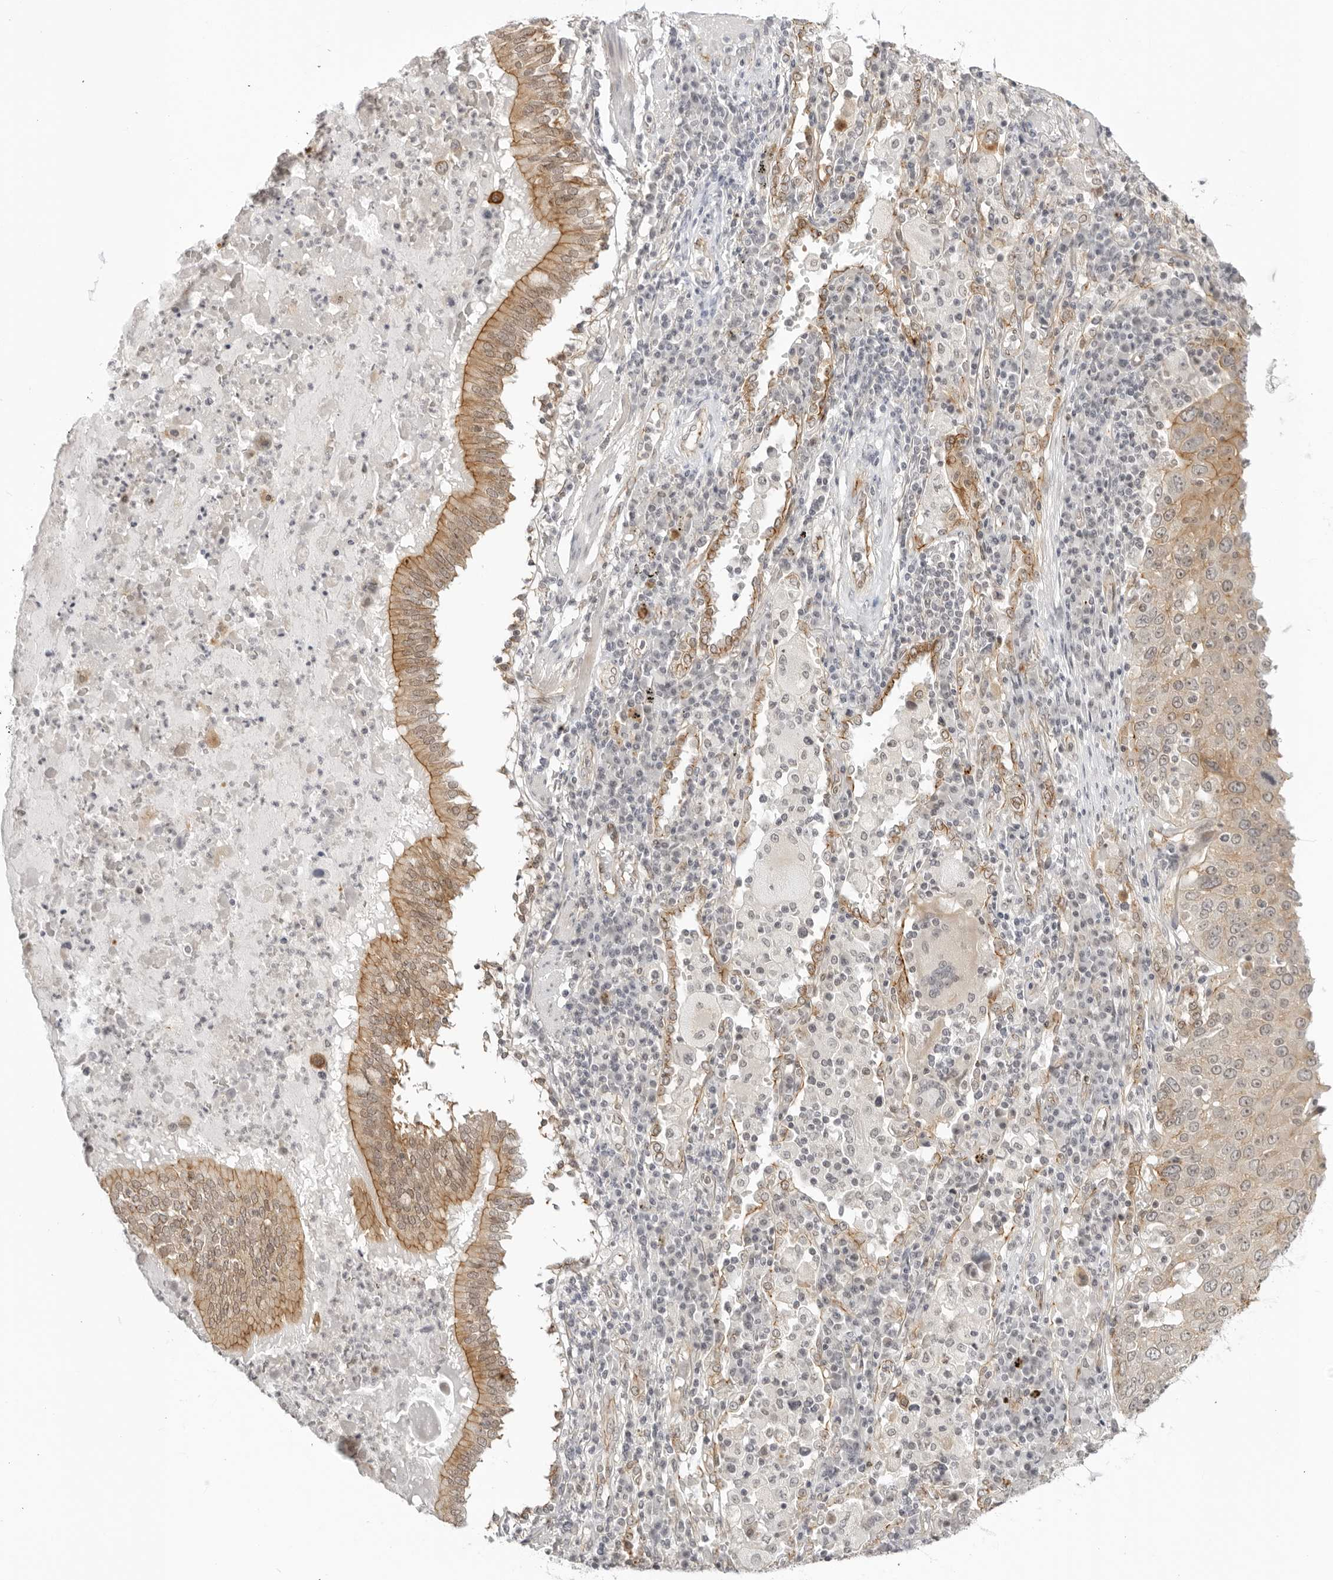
{"staining": {"intensity": "weak", "quantity": ">75%", "location": "cytoplasmic/membranous"}, "tissue": "lung cancer", "cell_type": "Tumor cells", "image_type": "cancer", "snomed": [{"axis": "morphology", "description": "Squamous cell carcinoma, NOS"}, {"axis": "topography", "description": "Lung"}], "caption": "Immunohistochemistry (IHC) photomicrograph of lung cancer (squamous cell carcinoma) stained for a protein (brown), which displays low levels of weak cytoplasmic/membranous expression in approximately >75% of tumor cells.", "gene": "TRAPPC3", "patient": {"sex": "male", "age": 65}}